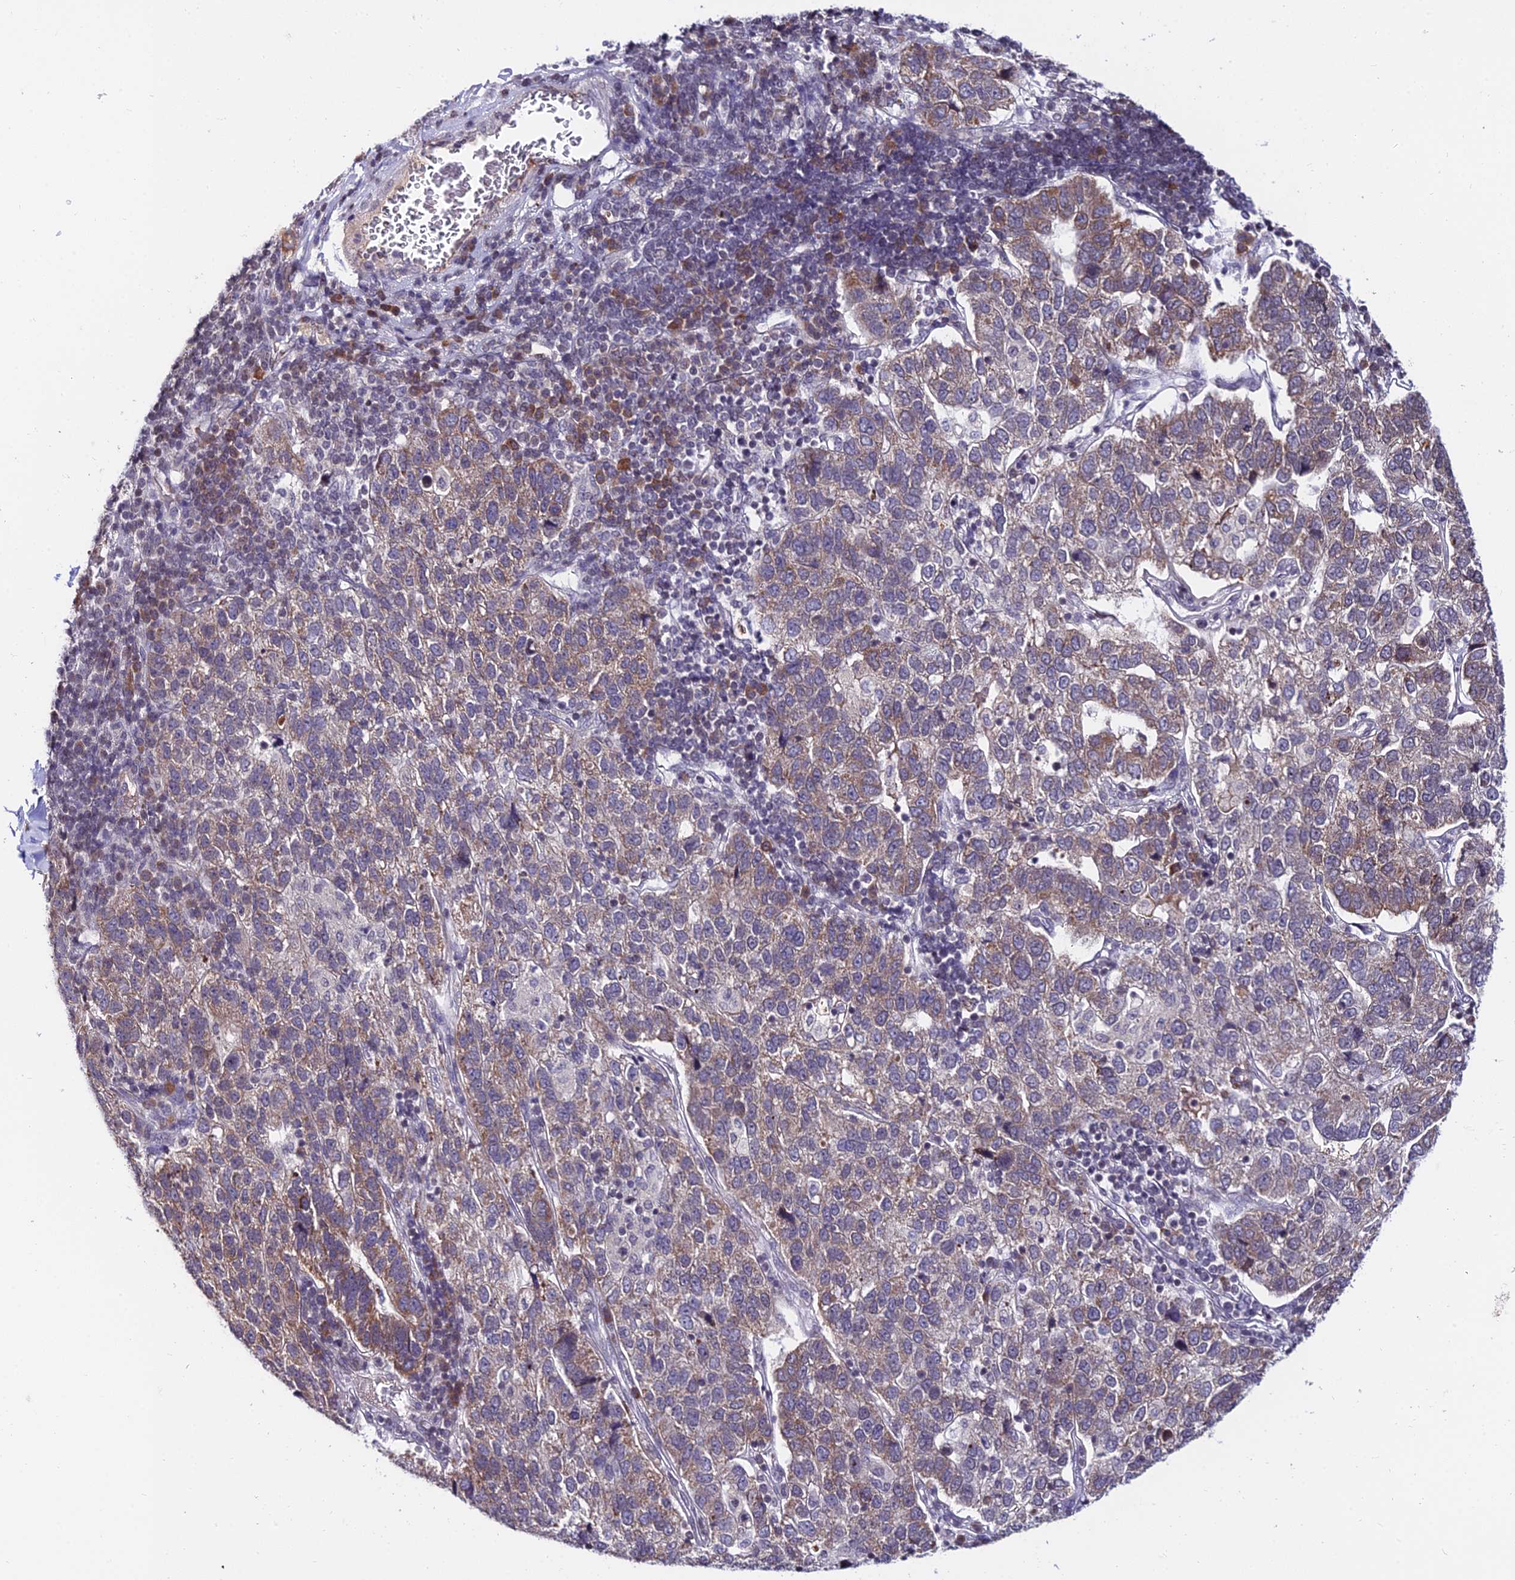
{"staining": {"intensity": "moderate", "quantity": ">75%", "location": "cytoplasmic/membranous"}, "tissue": "pancreatic cancer", "cell_type": "Tumor cells", "image_type": "cancer", "snomed": [{"axis": "morphology", "description": "Adenocarcinoma, NOS"}, {"axis": "topography", "description": "Pancreas"}], "caption": "High-magnification brightfield microscopy of pancreatic cancer stained with DAB (3,3'-diaminobenzidine) (brown) and counterstained with hematoxylin (blue). tumor cells exhibit moderate cytoplasmic/membranous expression is seen in approximately>75% of cells.", "gene": "CDNF", "patient": {"sex": "female", "age": 61}}